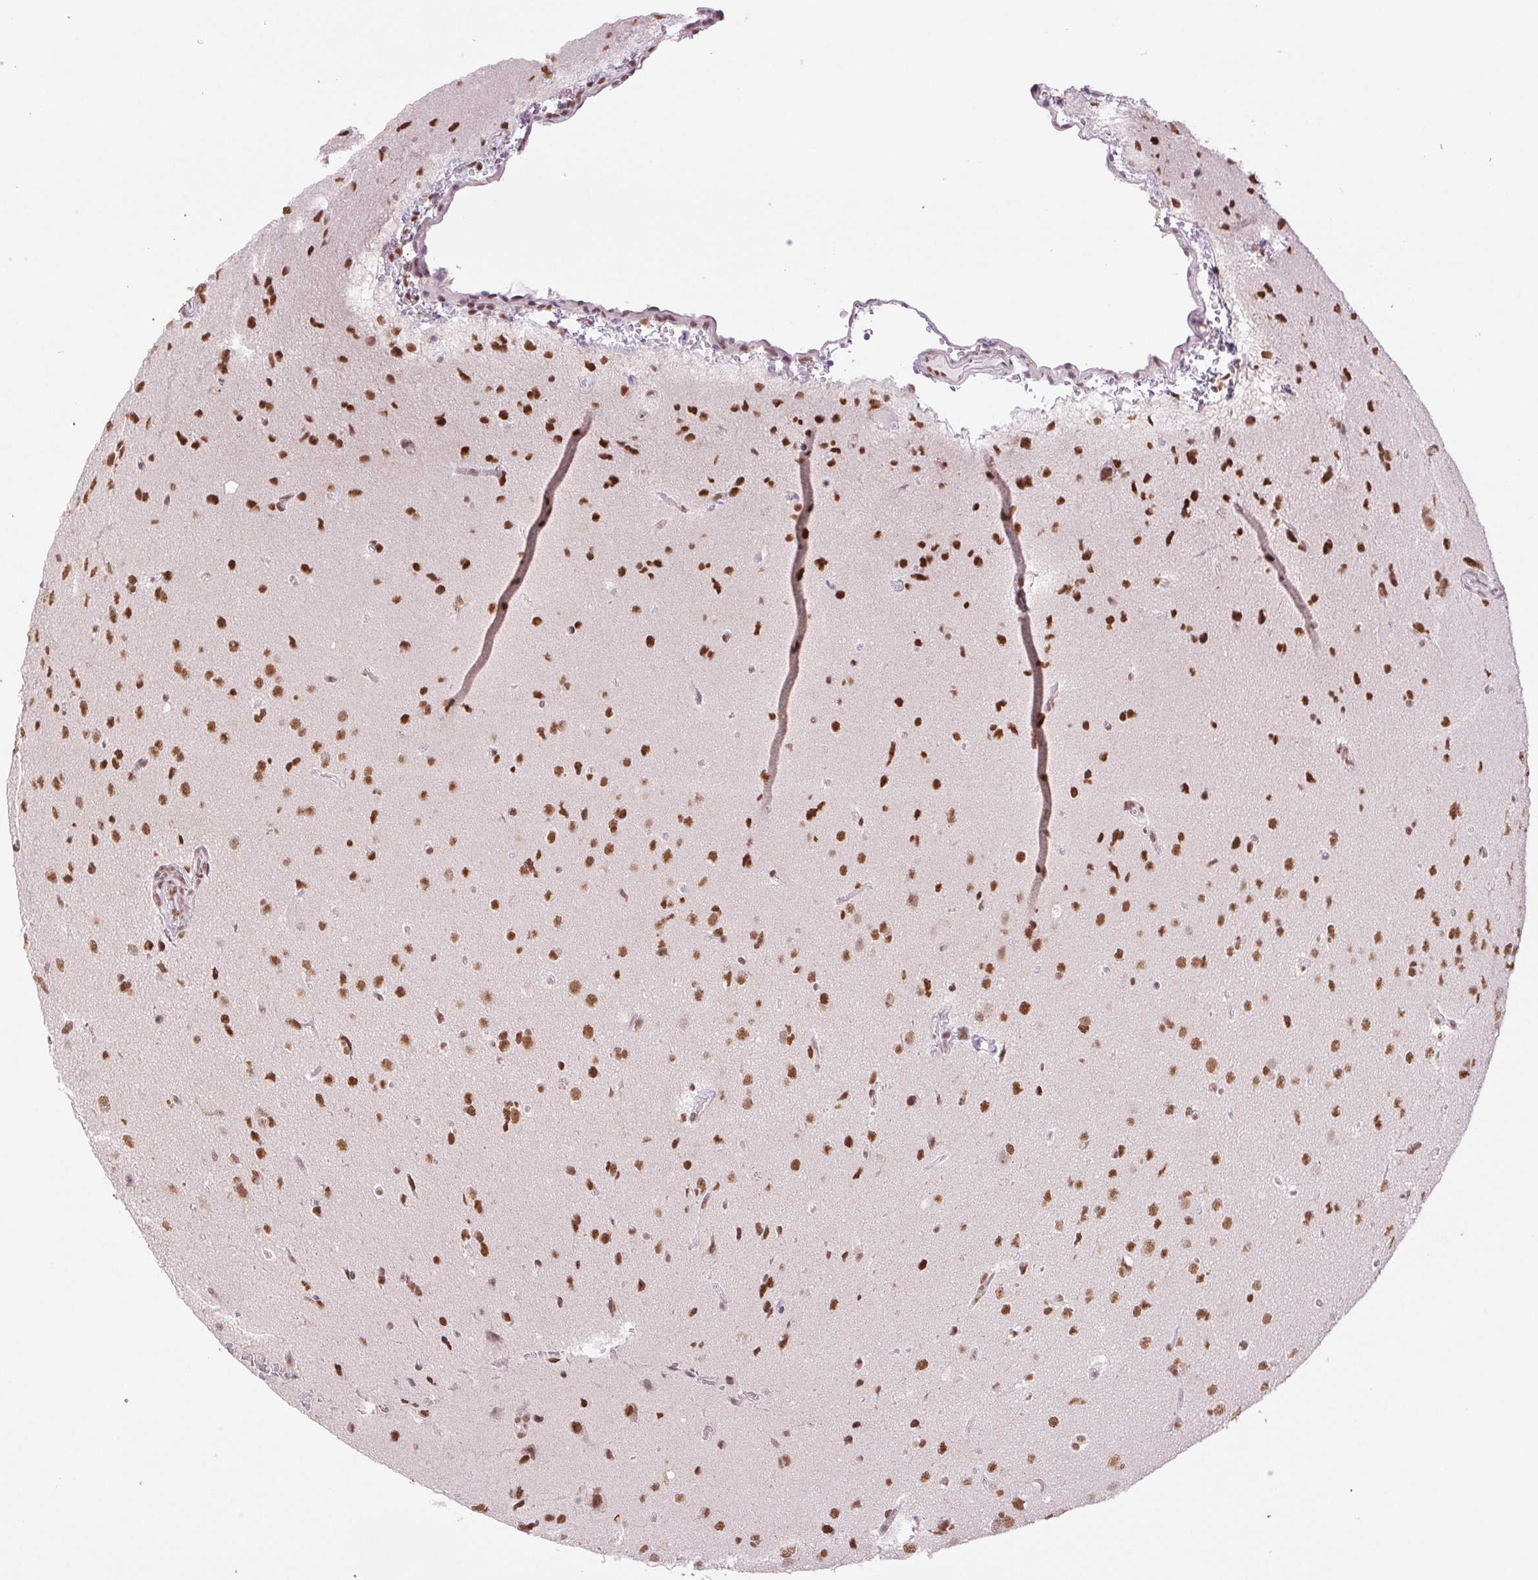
{"staining": {"intensity": "moderate", "quantity": ">75%", "location": "nuclear"}, "tissue": "glioma", "cell_type": "Tumor cells", "image_type": "cancer", "snomed": [{"axis": "morphology", "description": "Glioma, malignant, Low grade"}, {"axis": "topography", "description": "Brain"}], "caption": "Protein staining exhibits moderate nuclear positivity in about >75% of tumor cells in glioma. (IHC, brightfield microscopy, high magnification).", "gene": "ZFR2", "patient": {"sex": "female", "age": 55}}